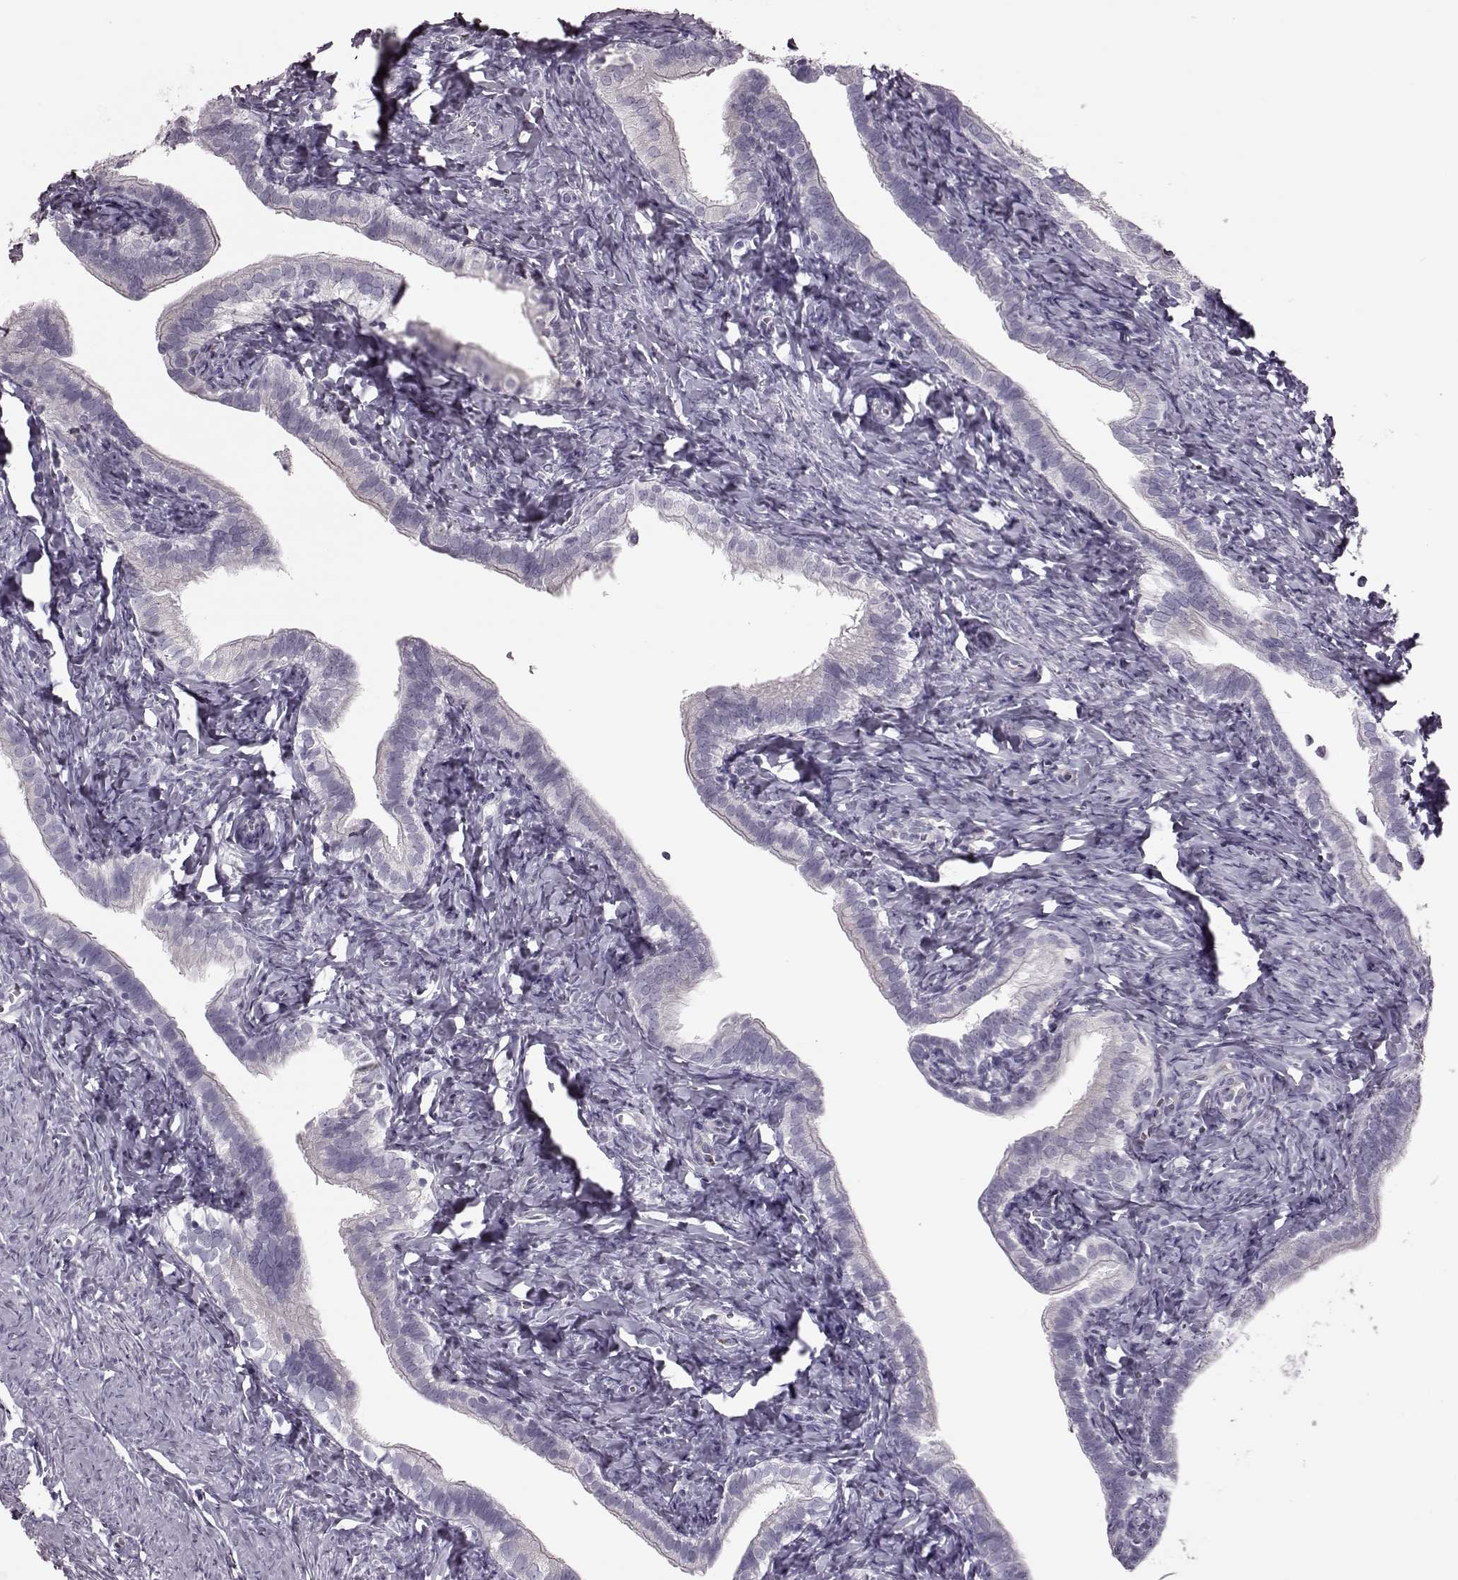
{"staining": {"intensity": "negative", "quantity": "none", "location": "none"}, "tissue": "fallopian tube", "cell_type": "Glandular cells", "image_type": "normal", "snomed": [{"axis": "morphology", "description": "Normal tissue, NOS"}, {"axis": "topography", "description": "Fallopian tube"}], "caption": "IHC histopathology image of unremarkable fallopian tube: fallopian tube stained with DAB demonstrates no significant protein positivity in glandular cells.", "gene": "SNTG1", "patient": {"sex": "female", "age": 41}}